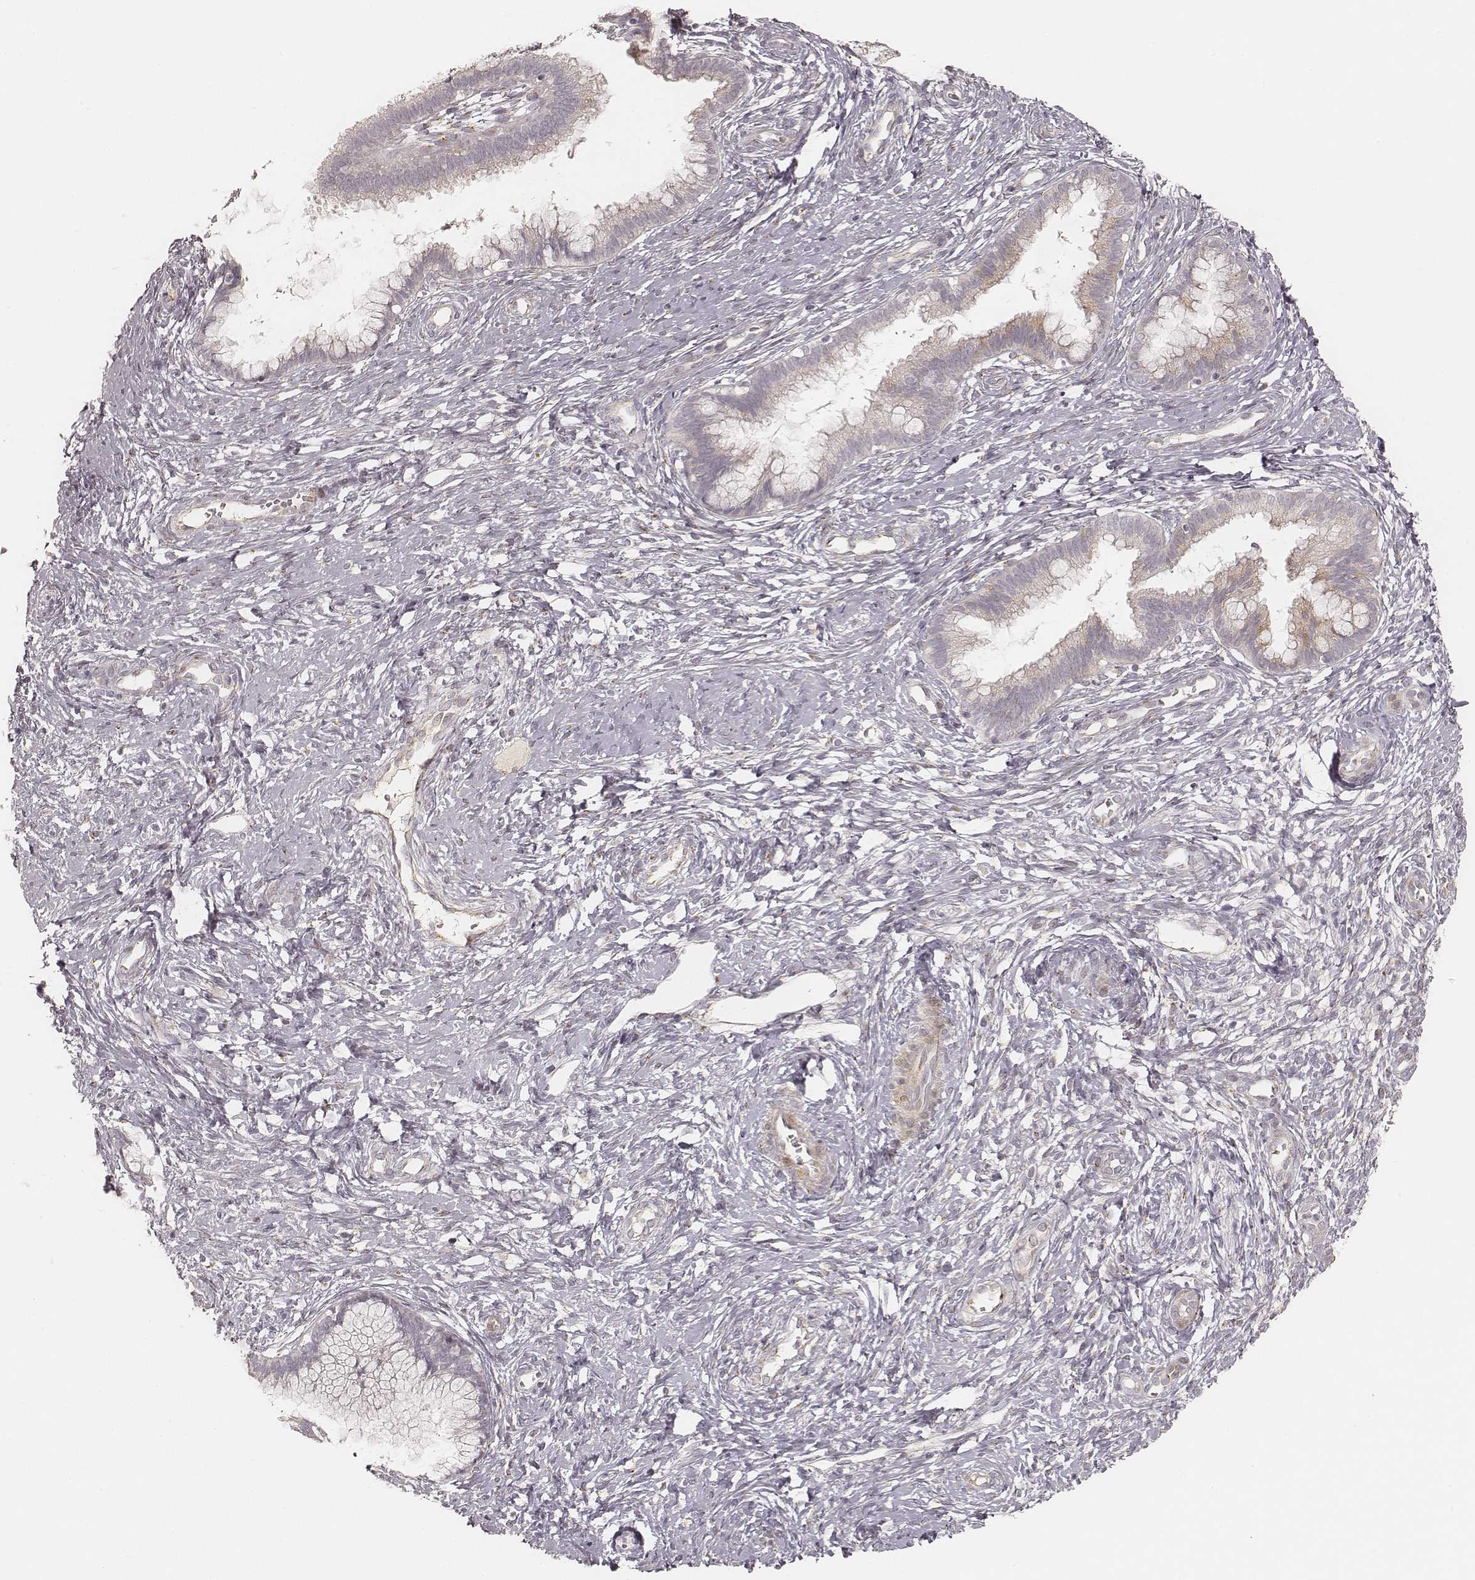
{"staining": {"intensity": "negative", "quantity": "none", "location": "none"}, "tissue": "cervical cancer", "cell_type": "Tumor cells", "image_type": "cancer", "snomed": [{"axis": "morphology", "description": "Squamous cell carcinoma, NOS"}, {"axis": "topography", "description": "Cervix"}], "caption": "Immunohistochemistry of cervical squamous cell carcinoma exhibits no expression in tumor cells.", "gene": "GORASP2", "patient": {"sex": "female", "age": 32}}